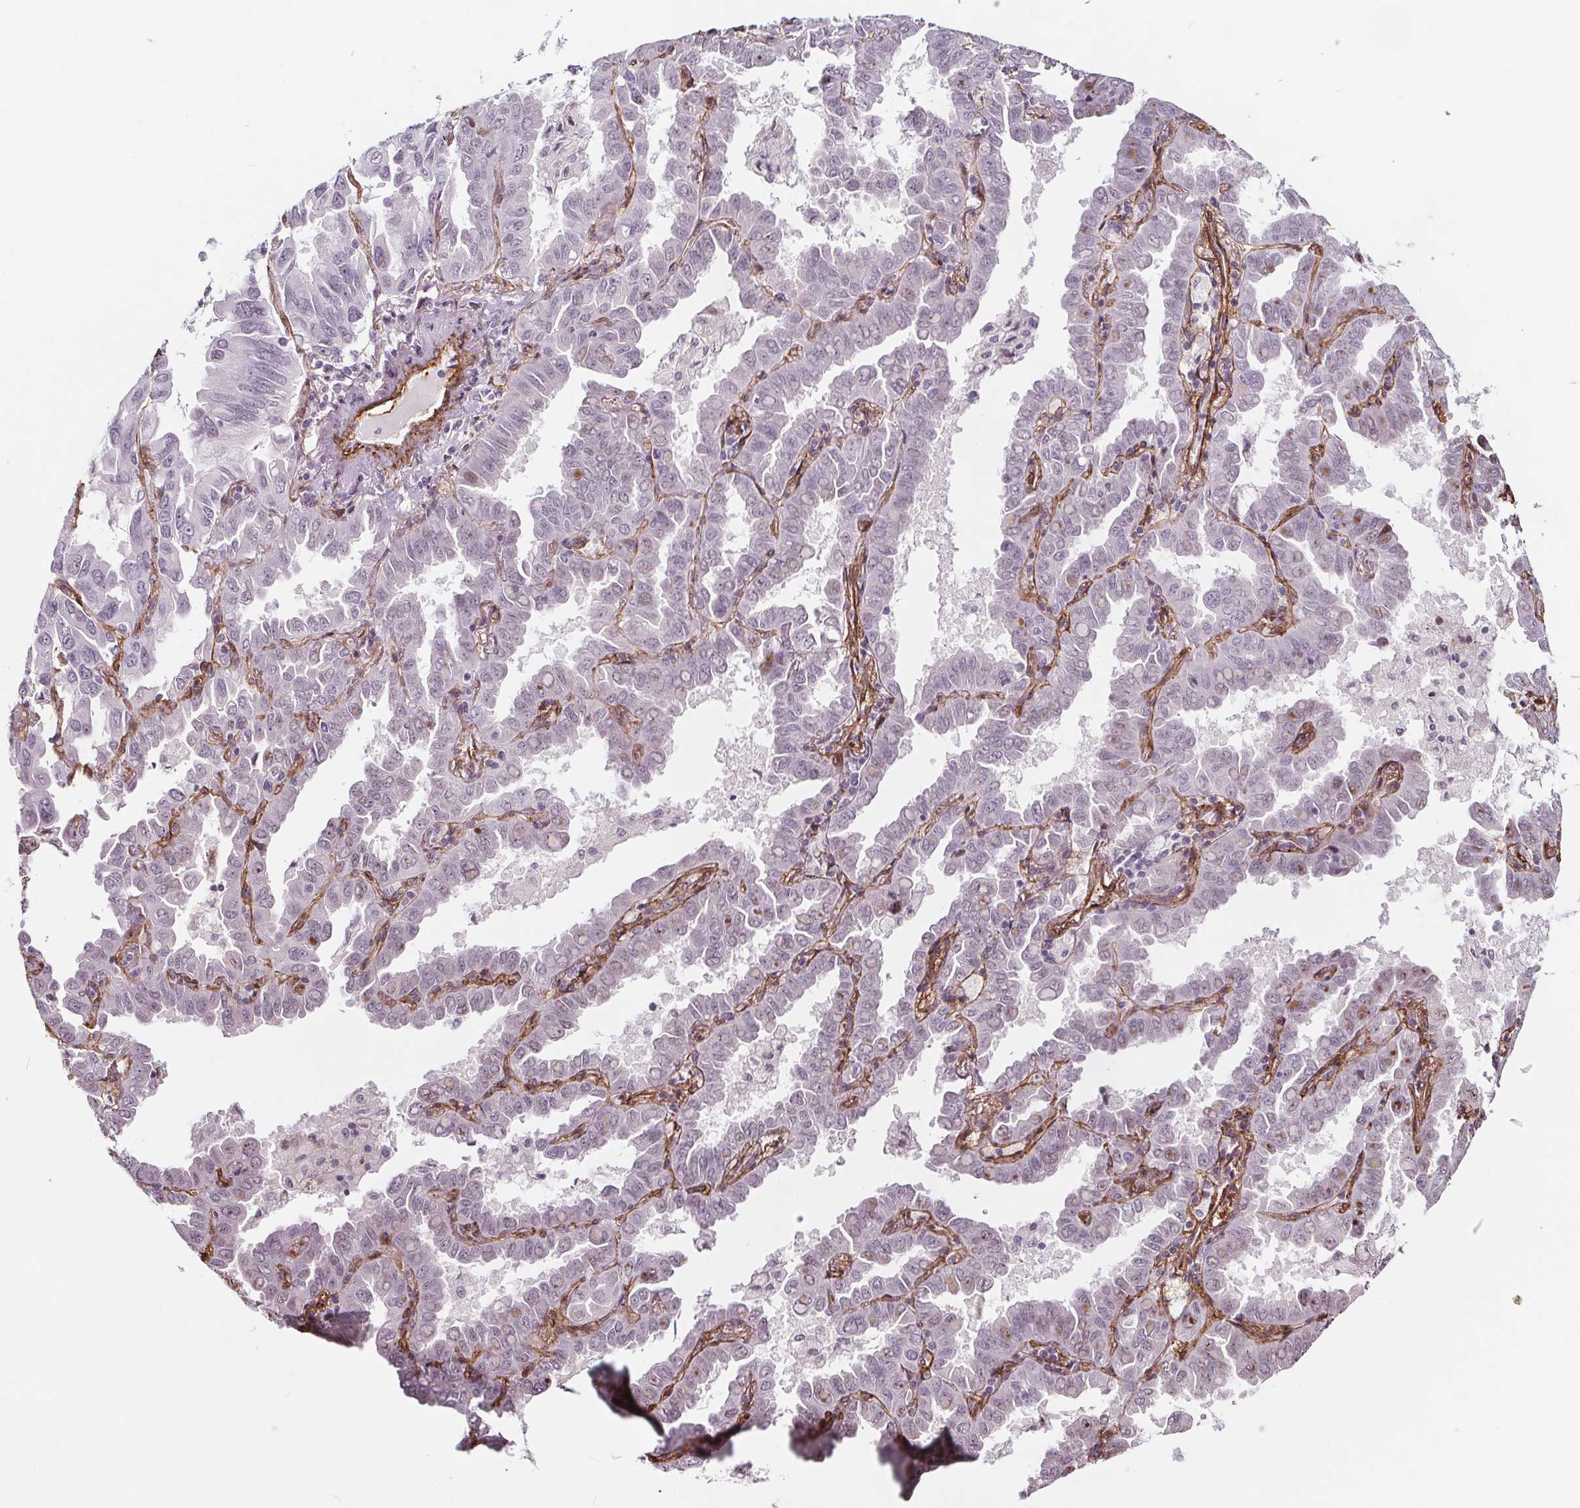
{"staining": {"intensity": "negative", "quantity": "none", "location": "none"}, "tissue": "lung cancer", "cell_type": "Tumor cells", "image_type": "cancer", "snomed": [{"axis": "morphology", "description": "Adenocarcinoma, NOS"}, {"axis": "topography", "description": "Lung"}], "caption": "Tumor cells are negative for brown protein staining in adenocarcinoma (lung). Nuclei are stained in blue.", "gene": "HAS1", "patient": {"sex": "male", "age": 64}}